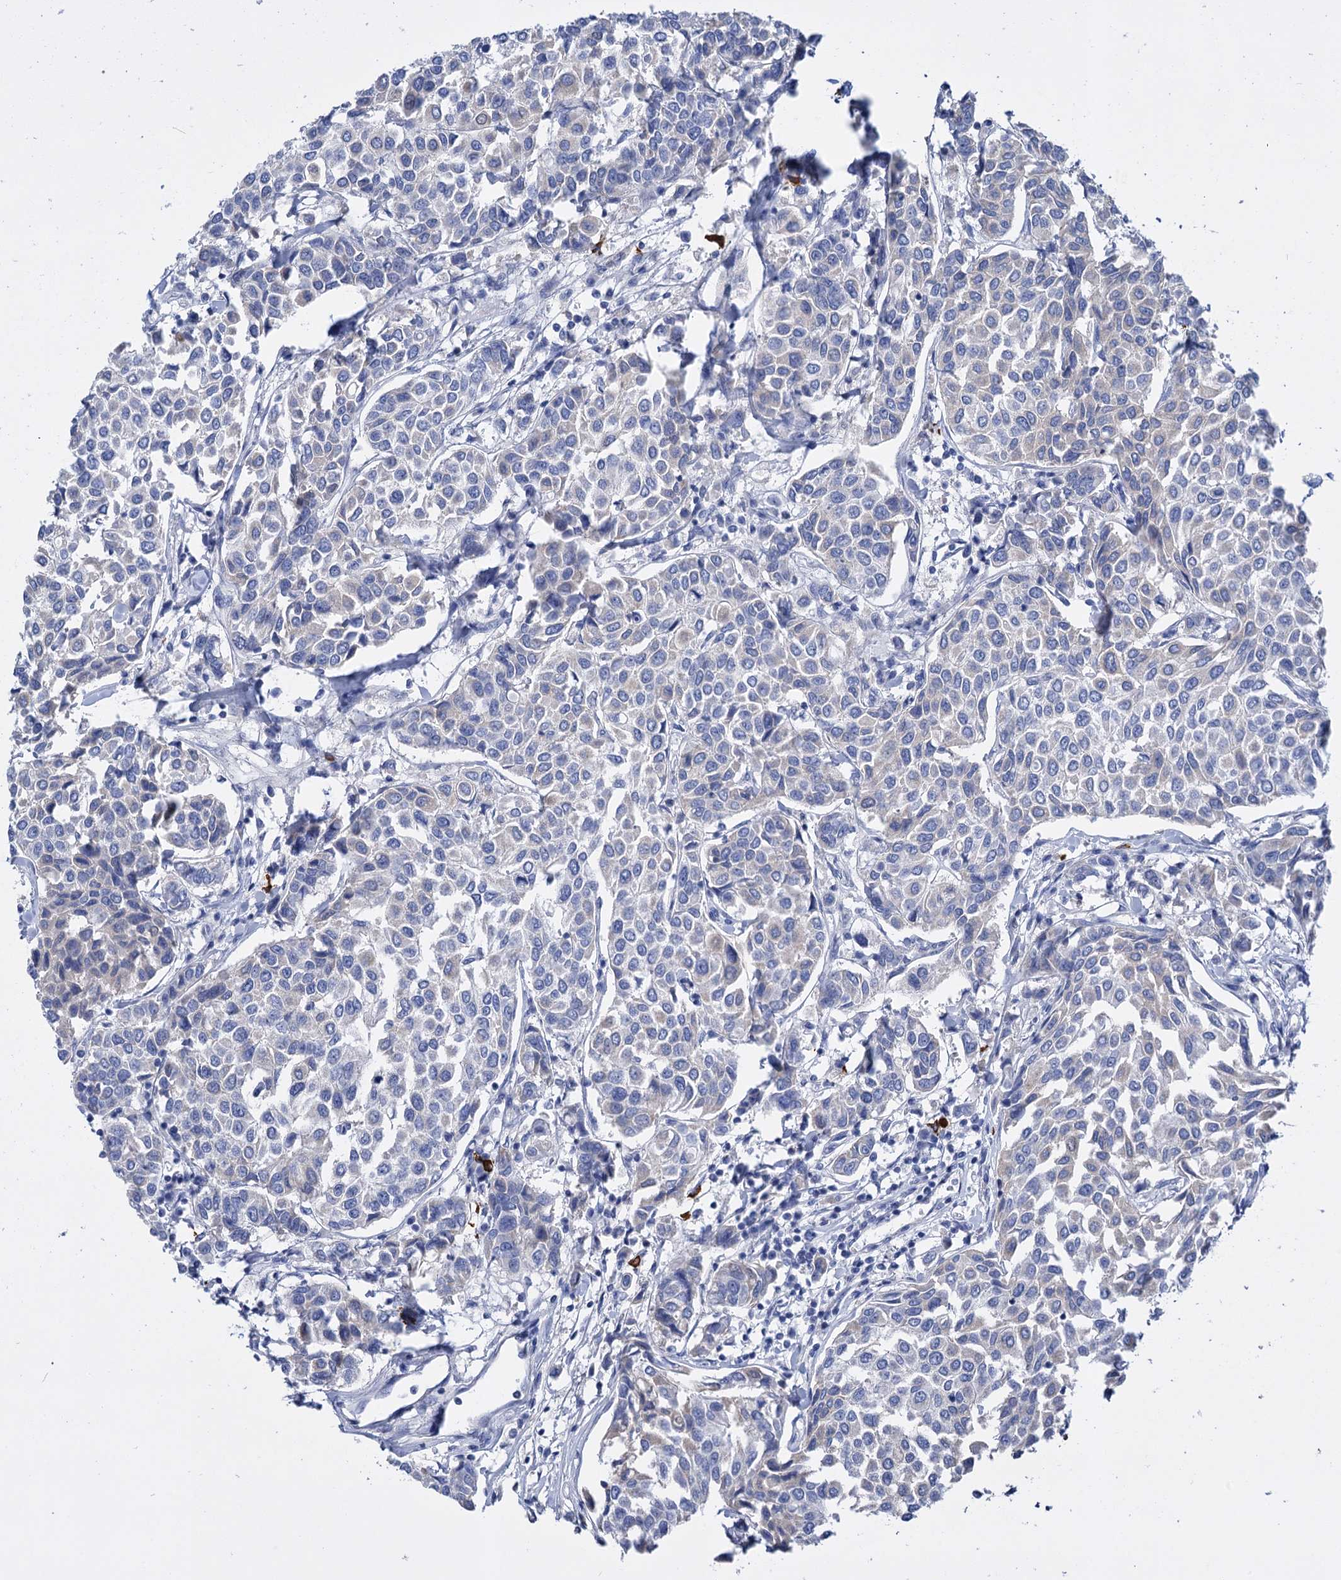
{"staining": {"intensity": "negative", "quantity": "none", "location": "none"}, "tissue": "breast cancer", "cell_type": "Tumor cells", "image_type": "cancer", "snomed": [{"axis": "morphology", "description": "Duct carcinoma"}, {"axis": "topography", "description": "Breast"}], "caption": "IHC histopathology image of neoplastic tissue: breast cancer (invasive ductal carcinoma) stained with DAB shows no significant protein staining in tumor cells.", "gene": "FBXW12", "patient": {"sex": "female", "age": 55}}